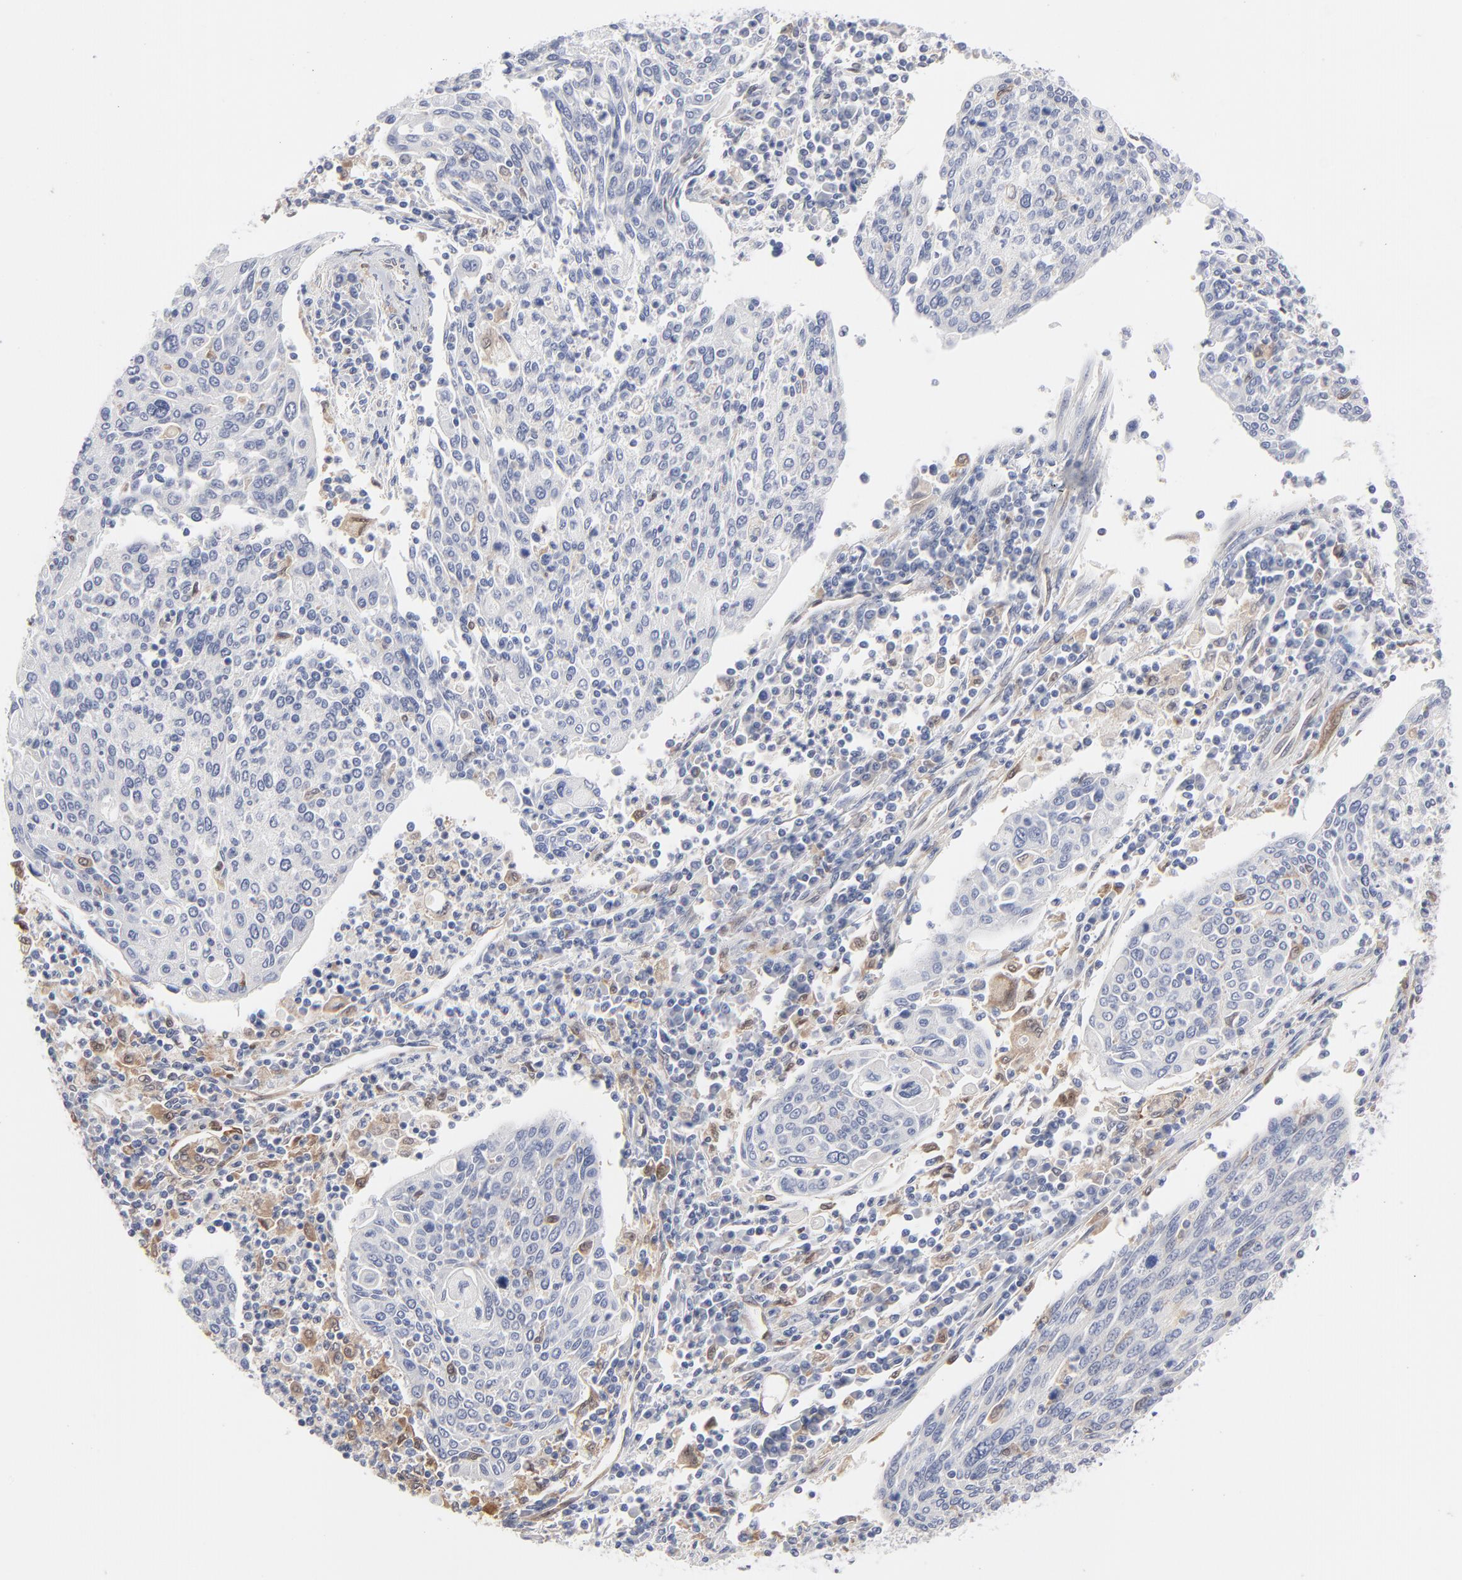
{"staining": {"intensity": "negative", "quantity": "none", "location": "none"}, "tissue": "cervical cancer", "cell_type": "Tumor cells", "image_type": "cancer", "snomed": [{"axis": "morphology", "description": "Squamous cell carcinoma, NOS"}, {"axis": "topography", "description": "Cervix"}], "caption": "Human cervical cancer (squamous cell carcinoma) stained for a protein using immunohistochemistry demonstrates no positivity in tumor cells.", "gene": "ARRB1", "patient": {"sex": "female", "age": 40}}